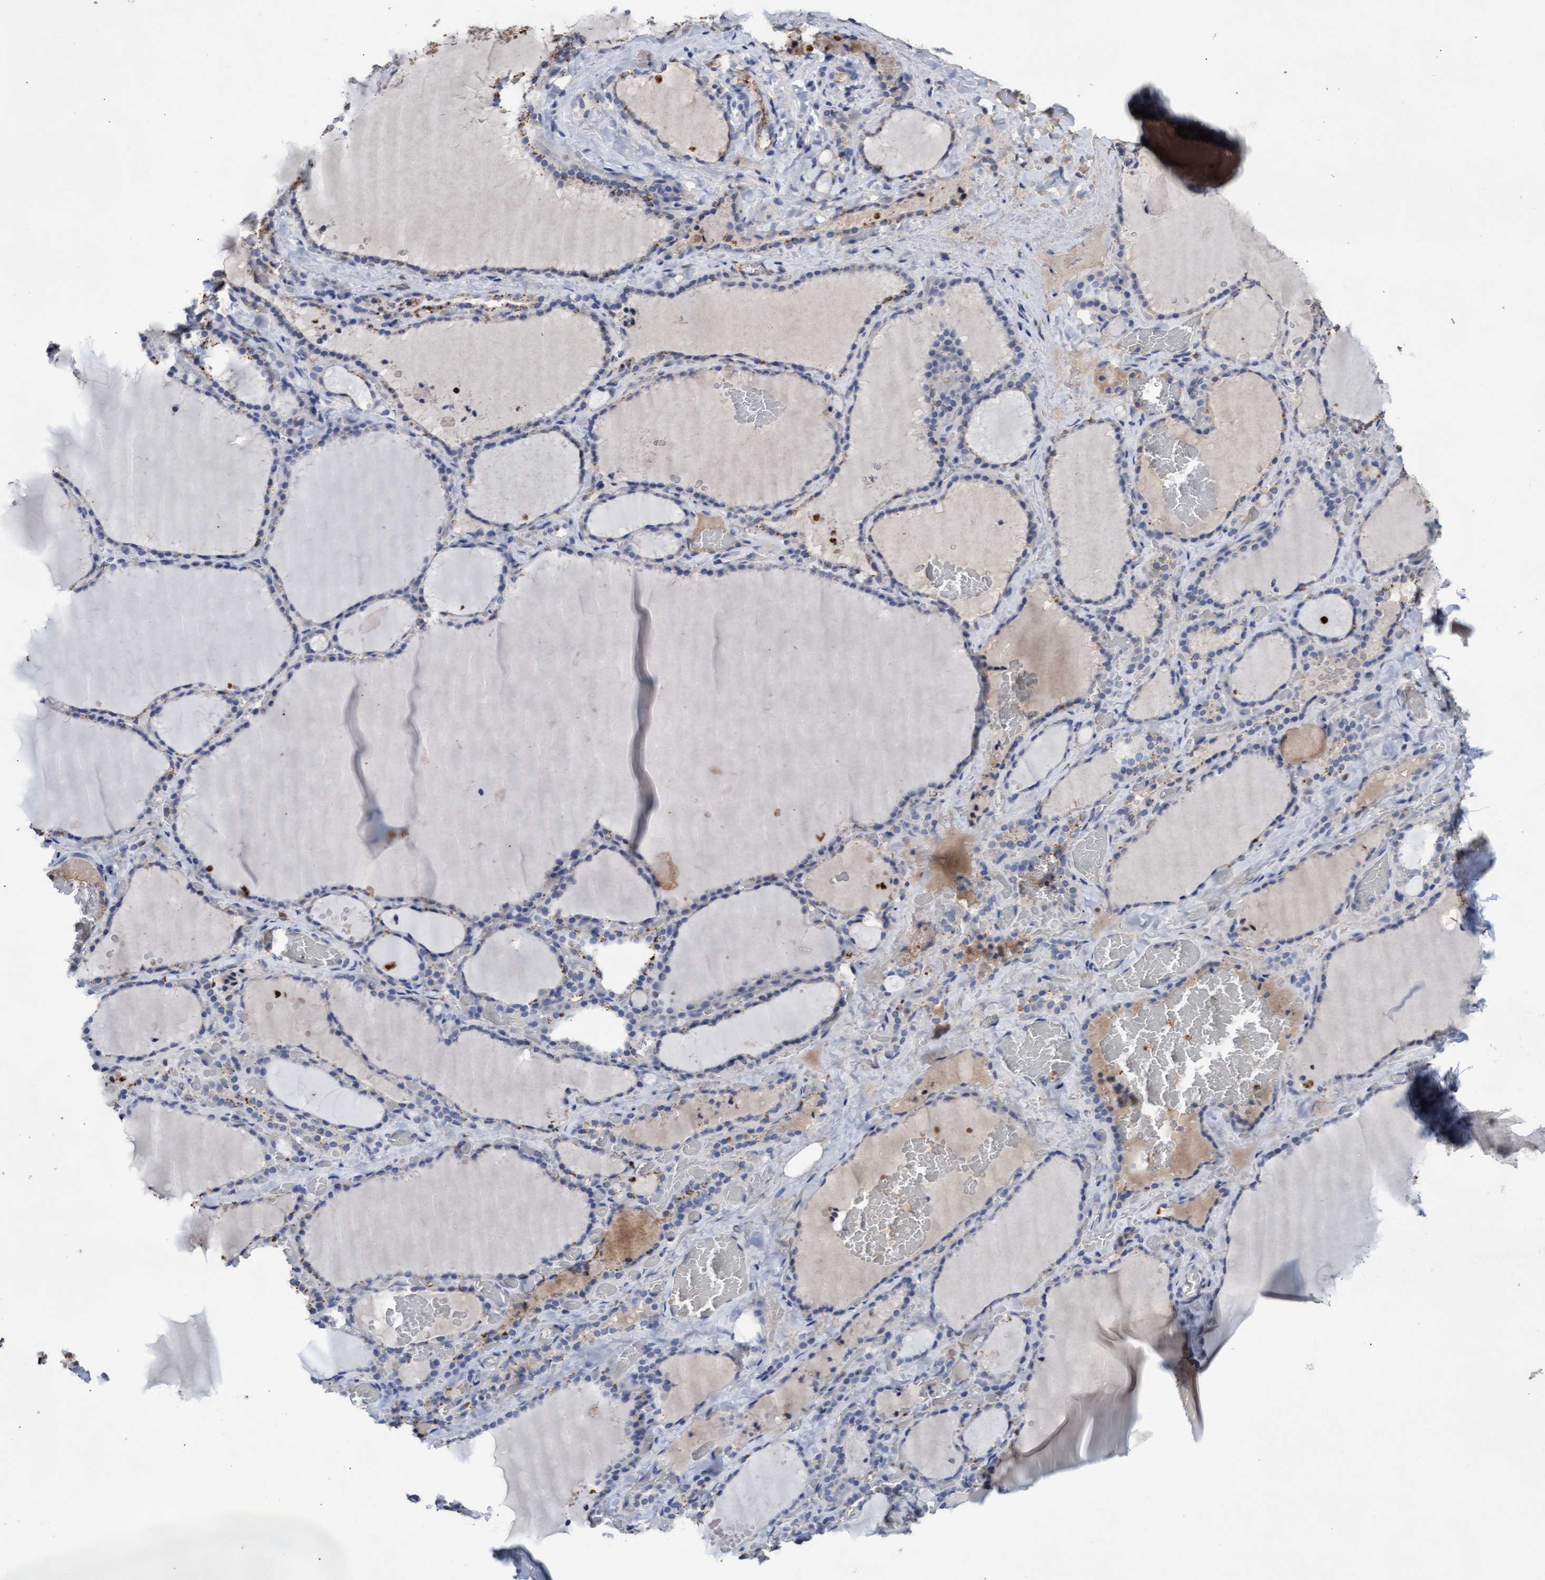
{"staining": {"intensity": "weak", "quantity": "<25%", "location": "cytoplasmic/membranous"}, "tissue": "thyroid gland", "cell_type": "Glandular cells", "image_type": "normal", "snomed": [{"axis": "morphology", "description": "Normal tissue, NOS"}, {"axis": "topography", "description": "Thyroid gland"}], "caption": "Immunohistochemistry of normal human thyroid gland shows no expression in glandular cells.", "gene": "GPR39", "patient": {"sex": "female", "age": 22}}